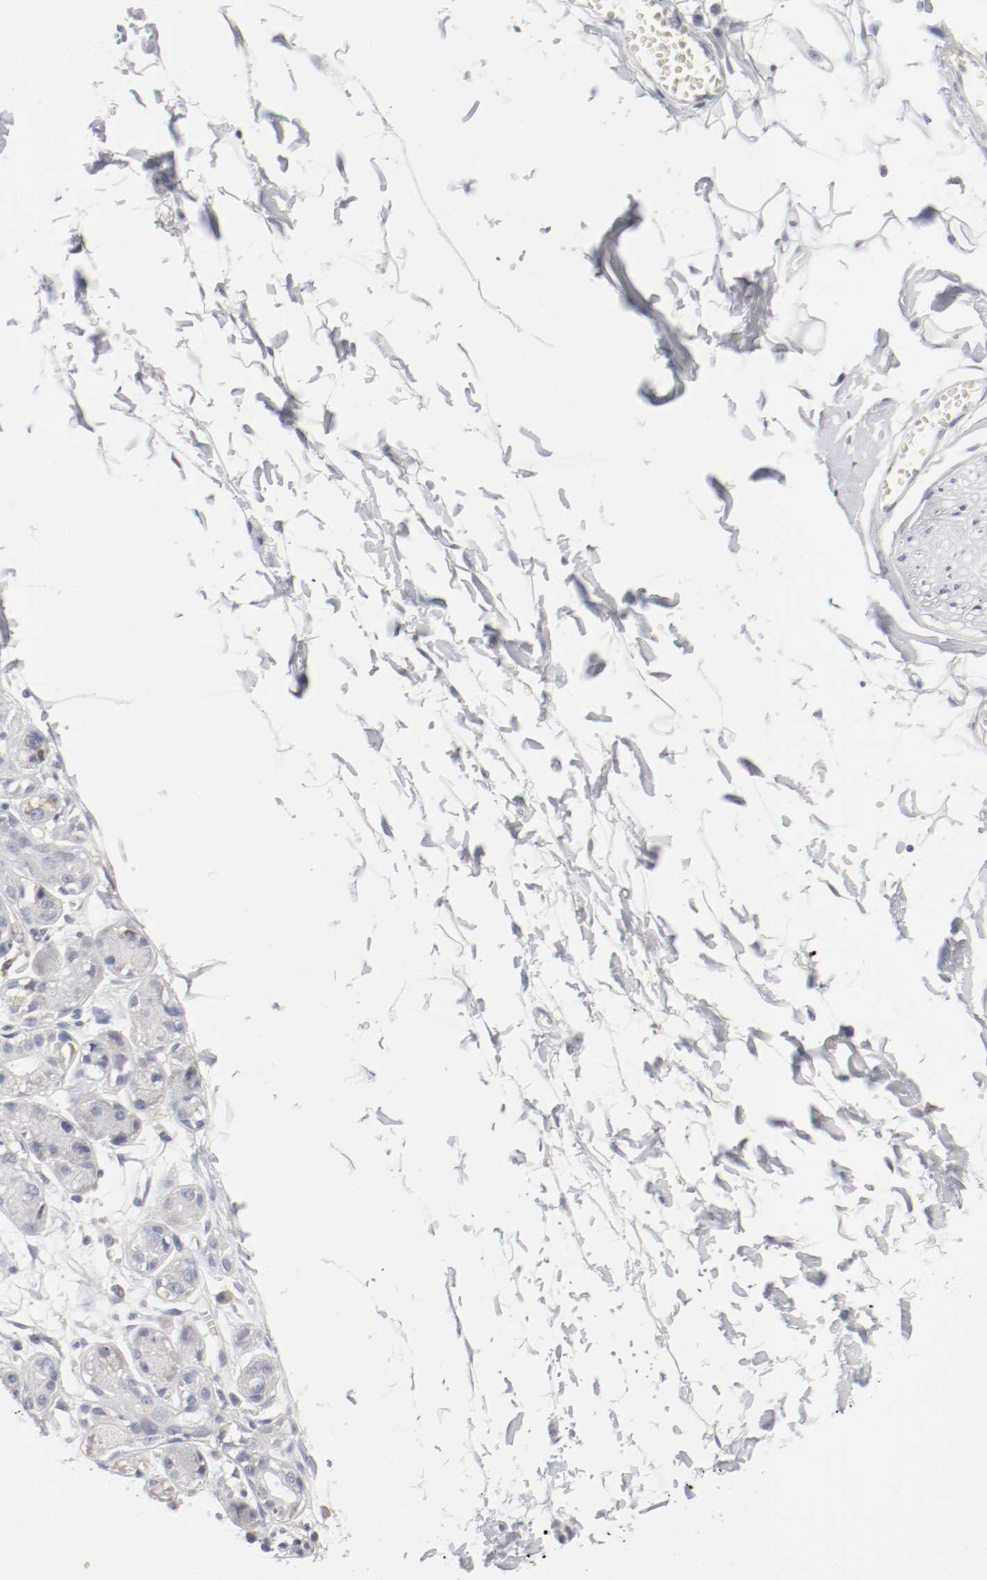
{"staining": {"intensity": "negative", "quantity": "none", "location": "none"}, "tissue": "adipose tissue", "cell_type": "Adipocytes", "image_type": "normal", "snomed": [{"axis": "morphology", "description": "Normal tissue, NOS"}, {"axis": "morphology", "description": "Inflammation, NOS"}, {"axis": "topography", "description": "Vascular tissue"}, {"axis": "topography", "description": "Salivary gland"}], "caption": "Immunohistochemistry (IHC) of normal human adipose tissue demonstrates no positivity in adipocytes. (DAB (3,3'-diaminobenzidine) immunohistochemistry, high magnification).", "gene": "ITGAX", "patient": {"sex": "female", "age": 75}}